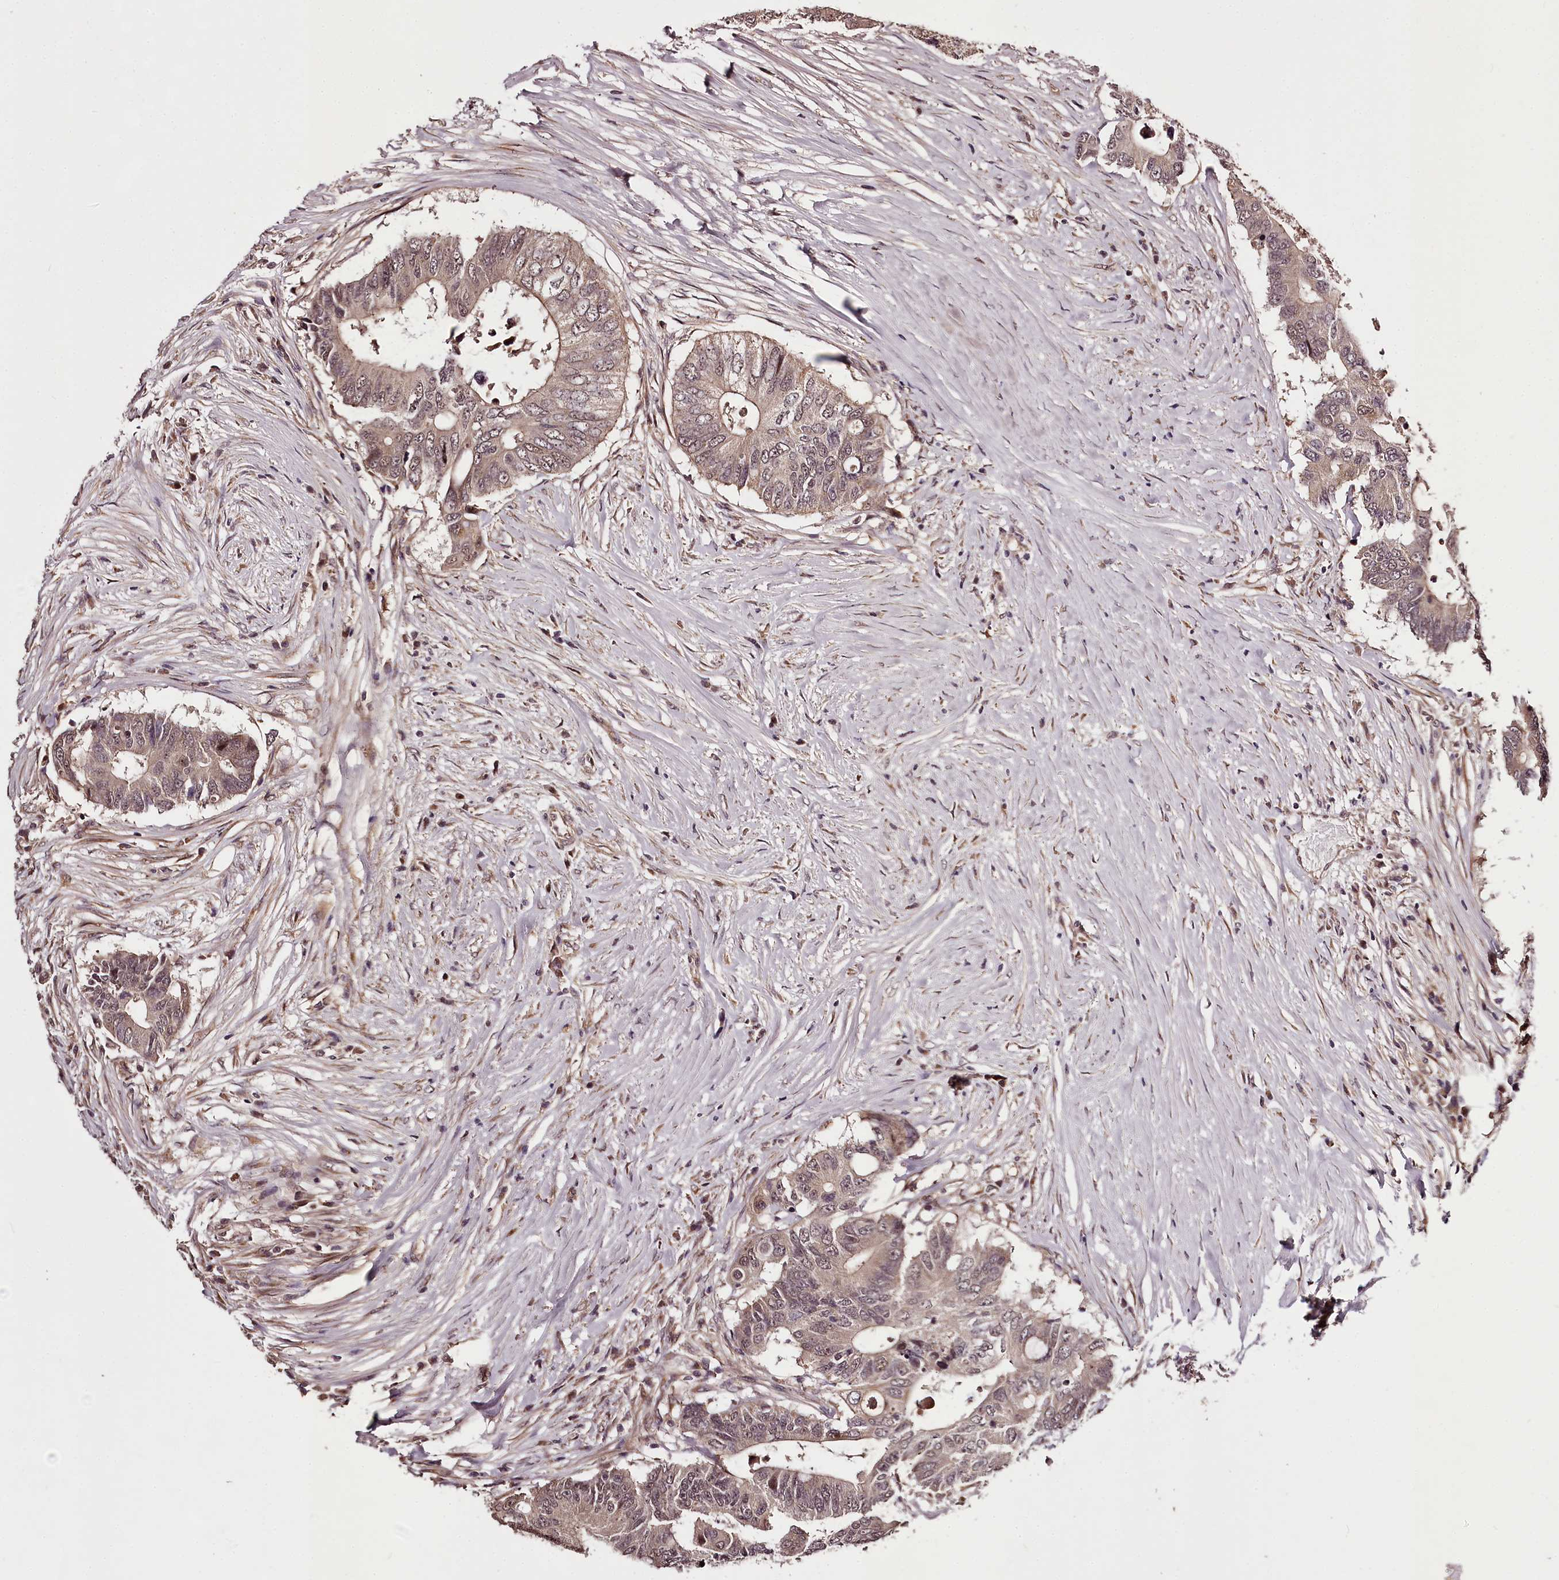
{"staining": {"intensity": "weak", "quantity": ">75%", "location": "cytoplasmic/membranous,nuclear"}, "tissue": "colorectal cancer", "cell_type": "Tumor cells", "image_type": "cancer", "snomed": [{"axis": "morphology", "description": "Adenocarcinoma, NOS"}, {"axis": "topography", "description": "Colon"}], "caption": "Colorectal cancer was stained to show a protein in brown. There is low levels of weak cytoplasmic/membranous and nuclear expression in approximately >75% of tumor cells. (DAB (3,3'-diaminobenzidine) IHC with brightfield microscopy, high magnification).", "gene": "MAML3", "patient": {"sex": "male", "age": 71}}